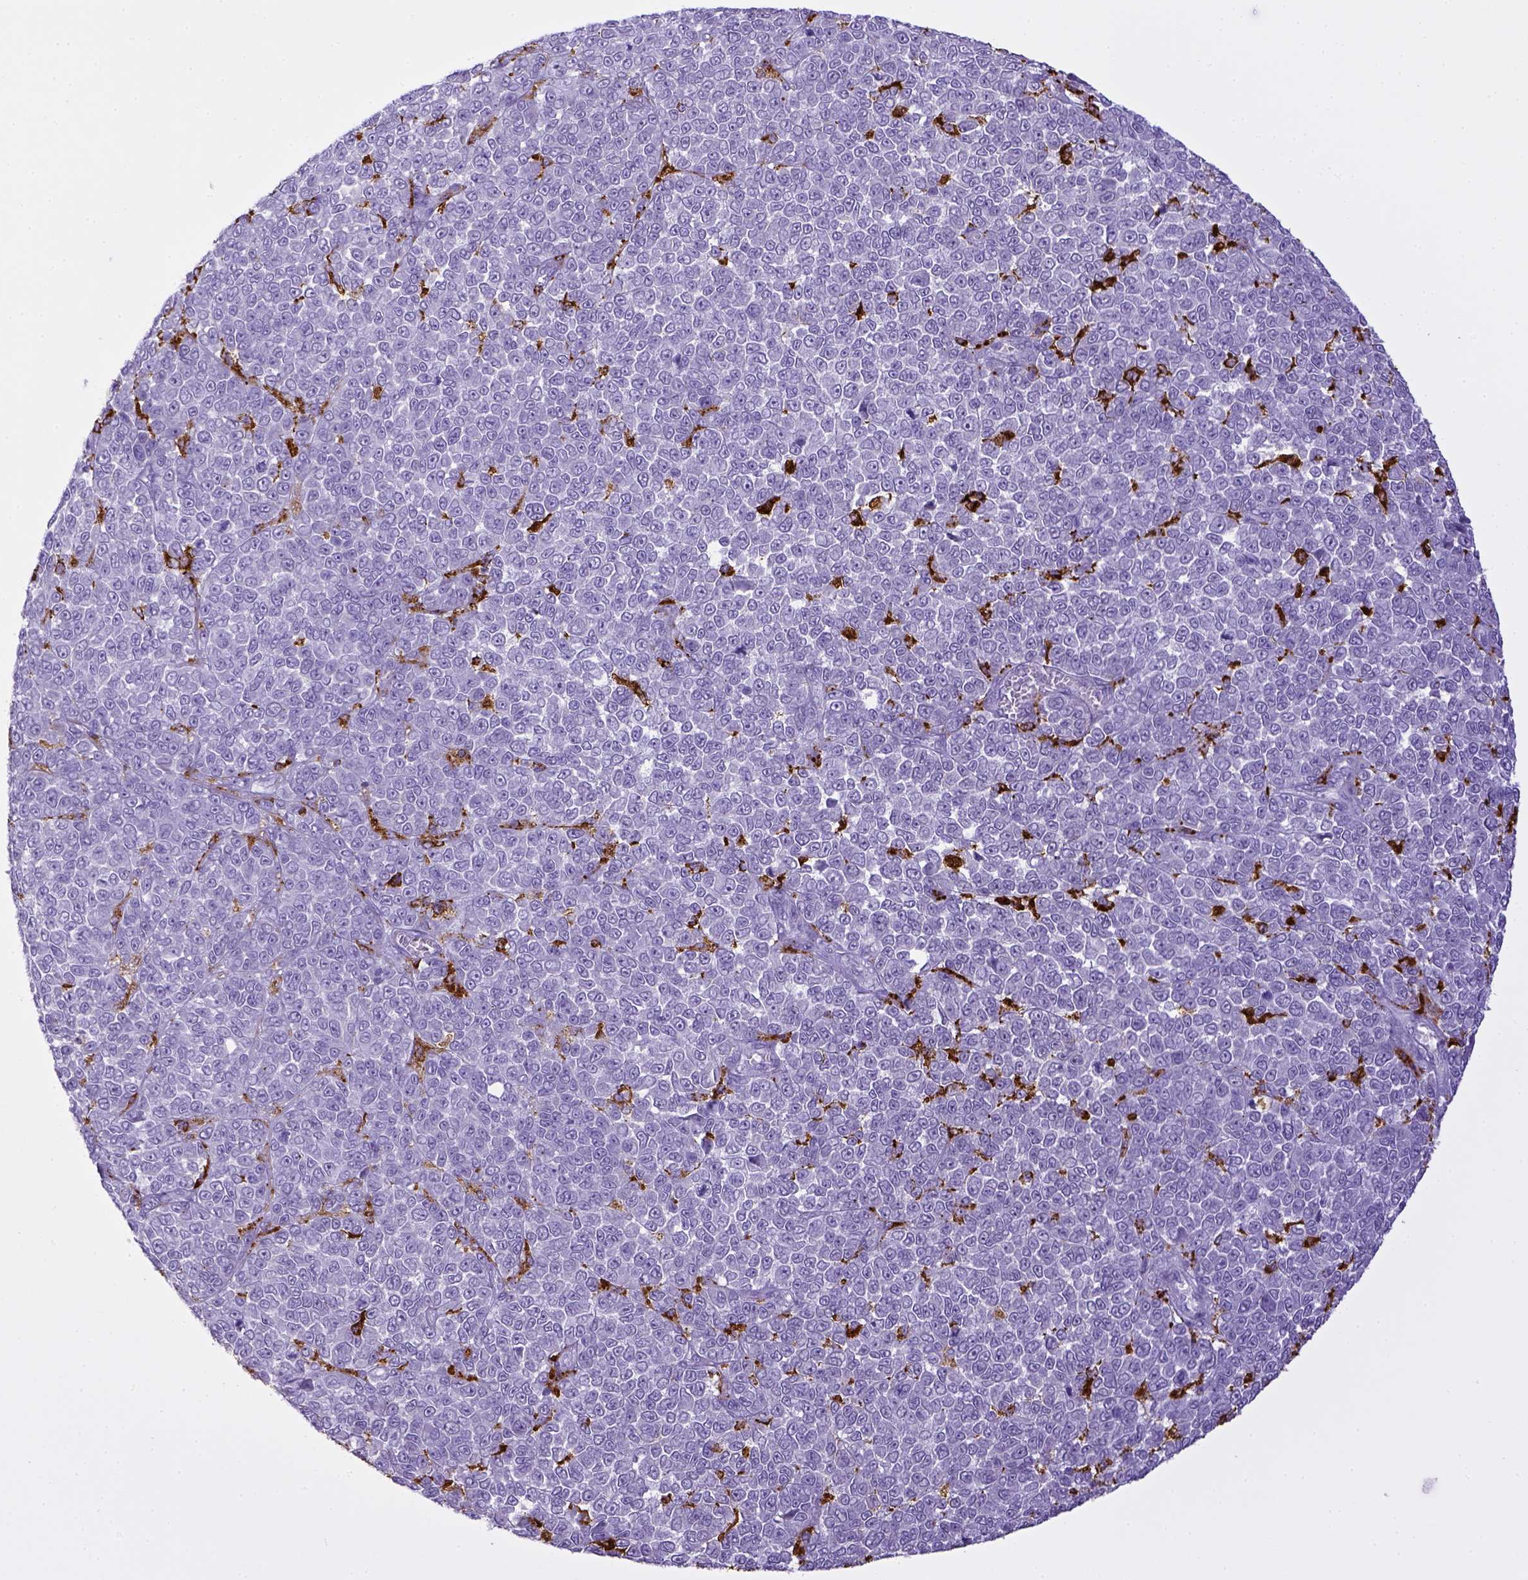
{"staining": {"intensity": "negative", "quantity": "none", "location": "none"}, "tissue": "melanoma", "cell_type": "Tumor cells", "image_type": "cancer", "snomed": [{"axis": "morphology", "description": "Malignant melanoma, NOS"}, {"axis": "topography", "description": "Skin"}], "caption": "An IHC photomicrograph of malignant melanoma is shown. There is no staining in tumor cells of malignant melanoma.", "gene": "CD68", "patient": {"sex": "female", "age": 95}}